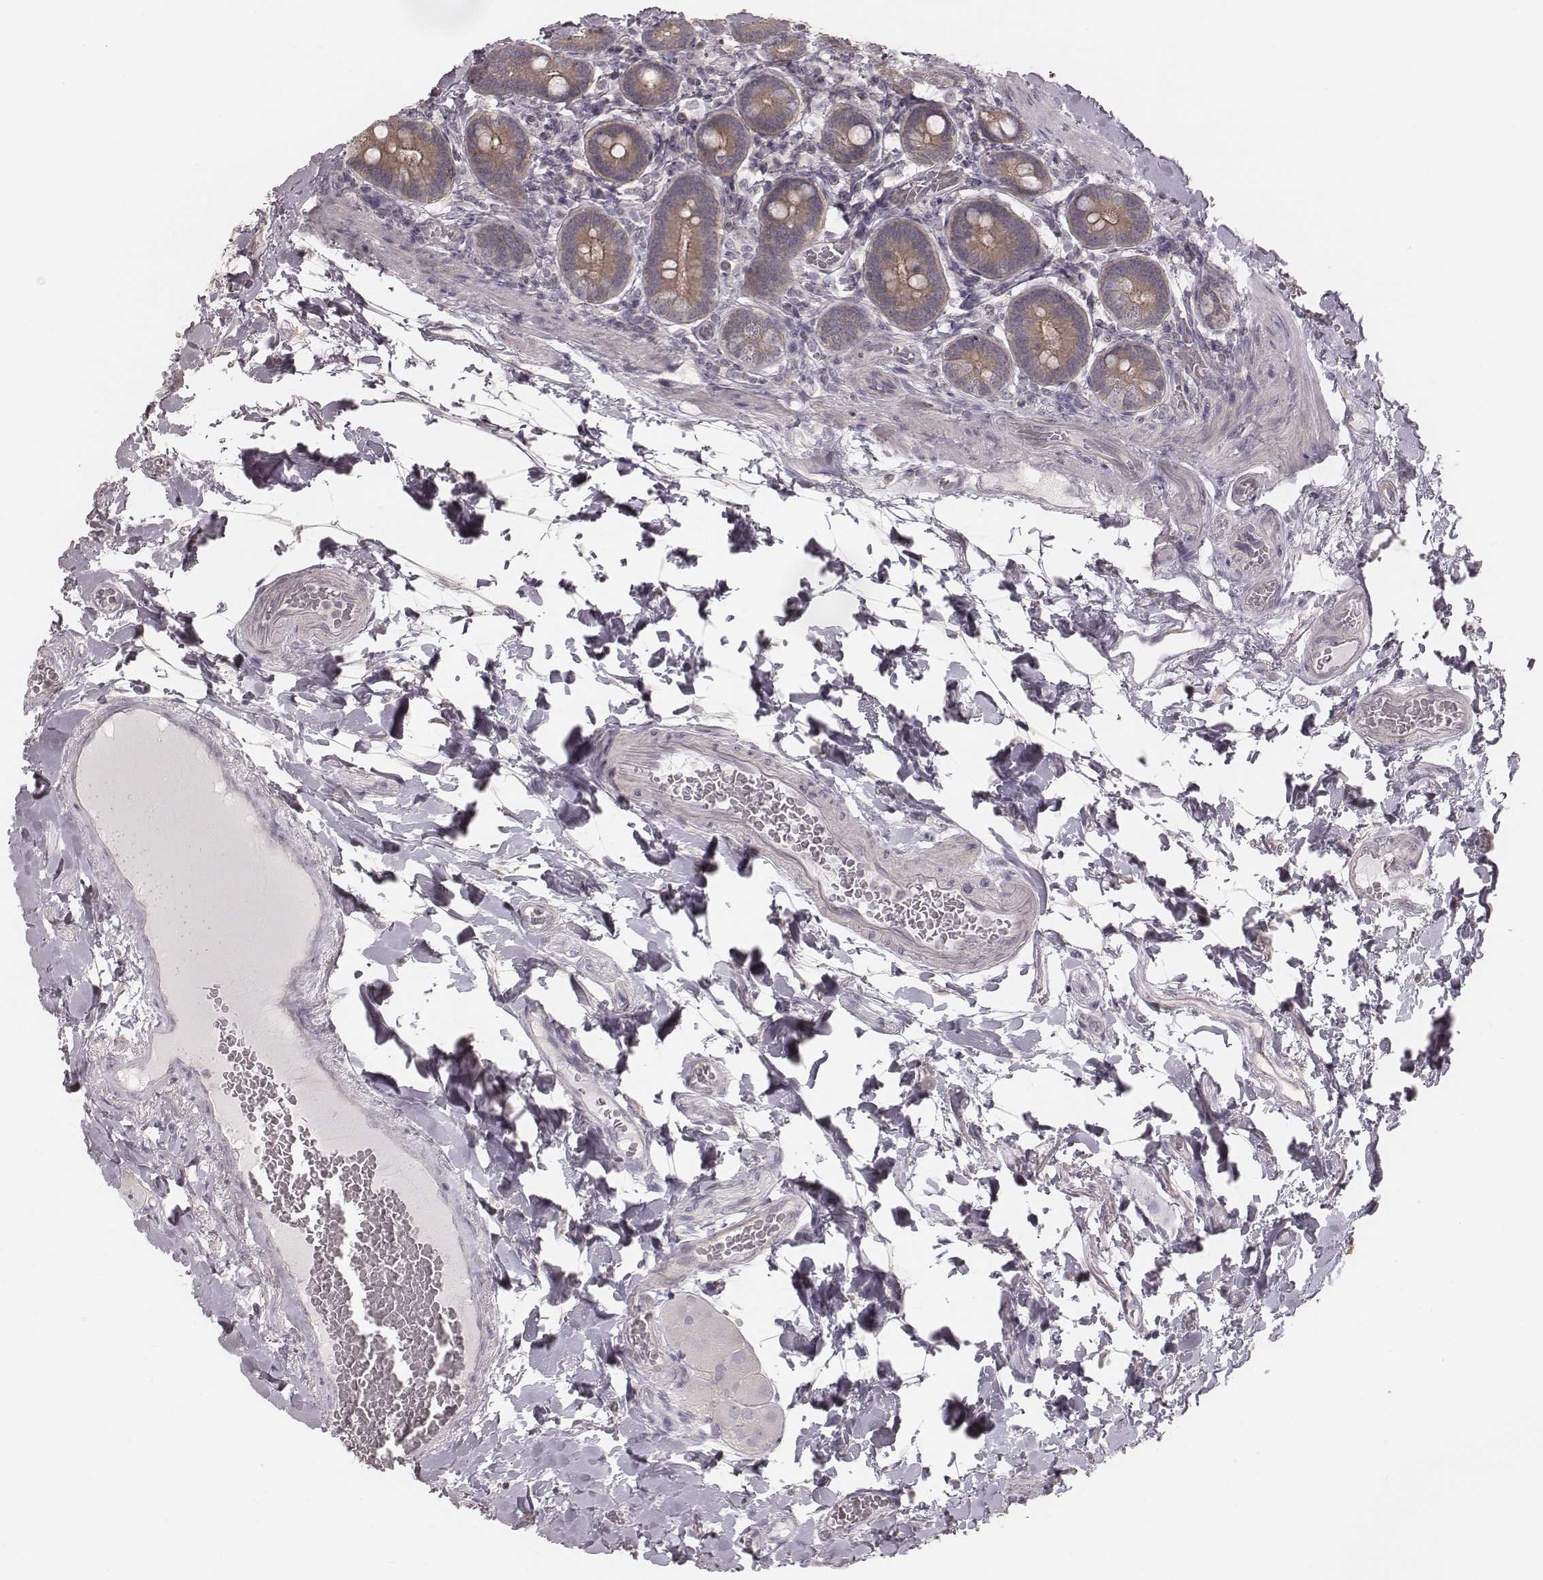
{"staining": {"intensity": "weak", "quantity": ">75%", "location": "cytoplasmic/membranous"}, "tissue": "duodenum", "cell_type": "Glandular cells", "image_type": "normal", "snomed": [{"axis": "morphology", "description": "Normal tissue, NOS"}, {"axis": "topography", "description": "Duodenum"}], "caption": "Duodenum stained for a protein demonstrates weak cytoplasmic/membranous positivity in glandular cells. (DAB = brown stain, brightfield microscopy at high magnification).", "gene": "TDRD5", "patient": {"sex": "female", "age": 62}}